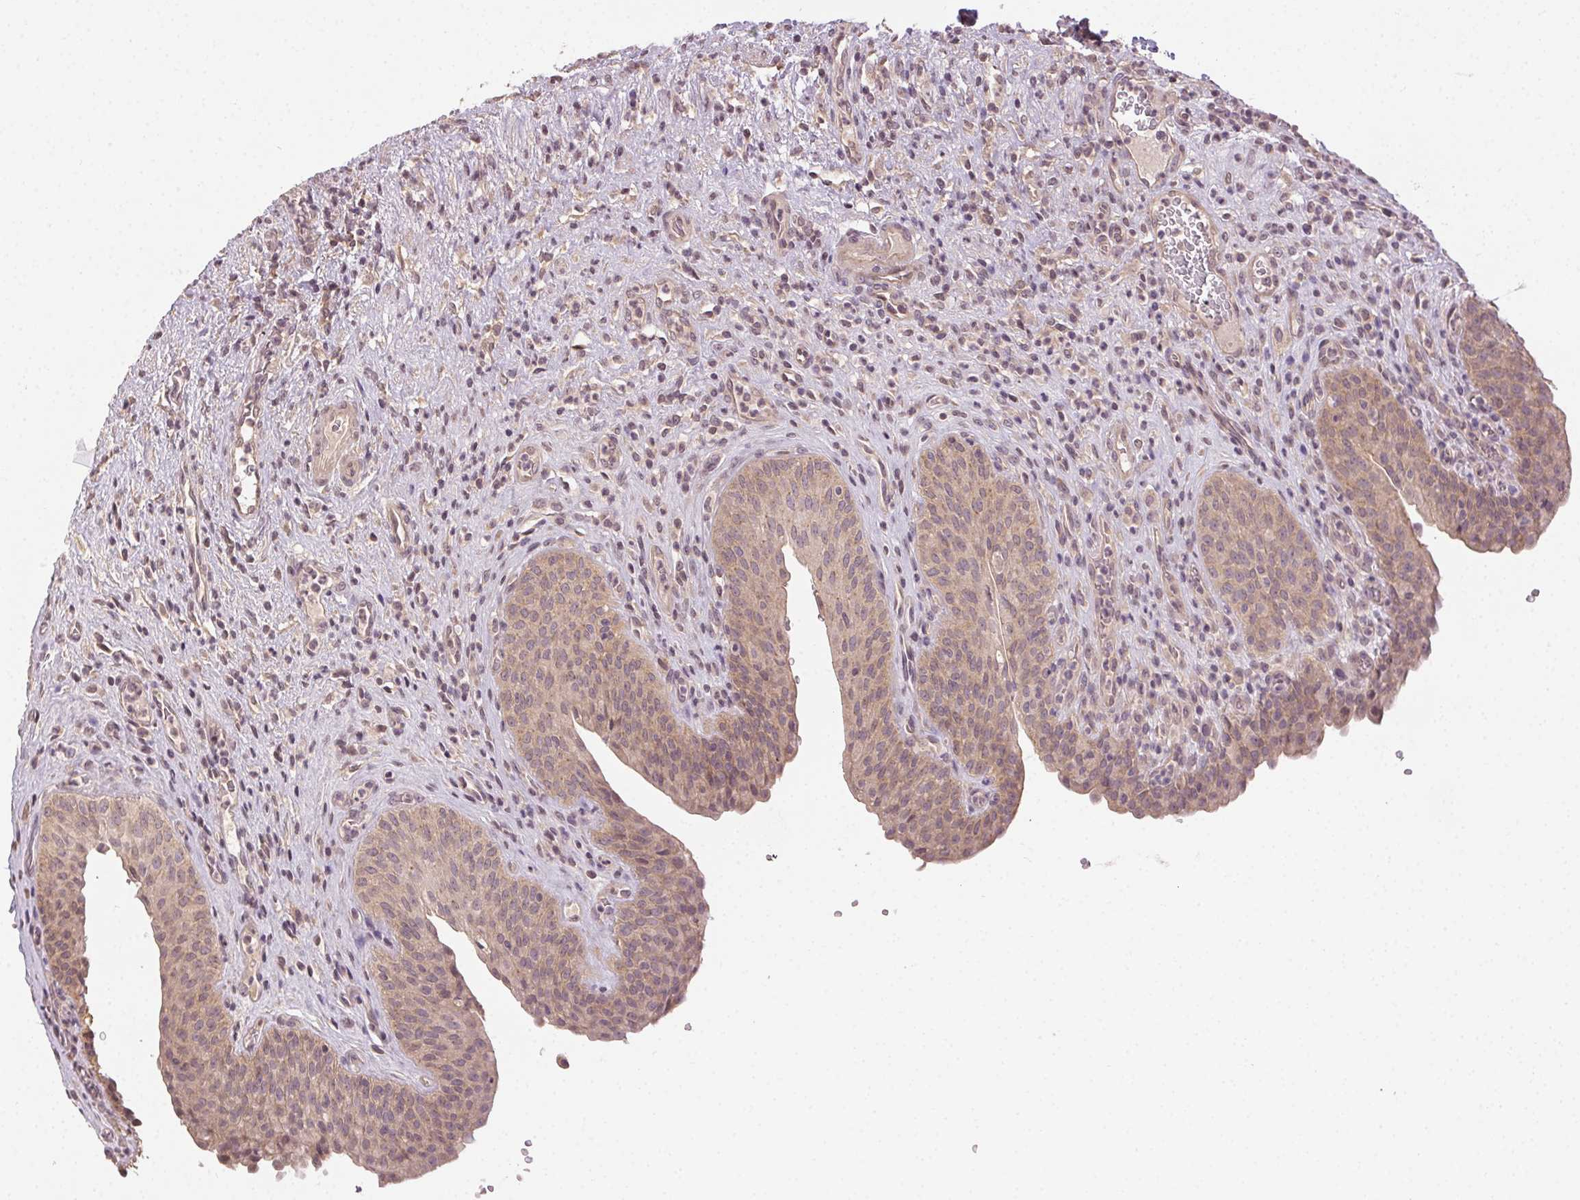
{"staining": {"intensity": "weak", "quantity": ">75%", "location": "cytoplasmic/membranous"}, "tissue": "urinary bladder", "cell_type": "Urothelial cells", "image_type": "normal", "snomed": [{"axis": "morphology", "description": "Normal tissue, NOS"}, {"axis": "topography", "description": "Urinary bladder"}, {"axis": "topography", "description": "Peripheral nerve tissue"}], "caption": "Immunohistochemical staining of benign human urinary bladder reveals weak cytoplasmic/membranous protein expression in approximately >75% of urothelial cells. (IHC, brightfield microscopy, high magnification).", "gene": "ATP1B3", "patient": {"sex": "male", "age": 66}}